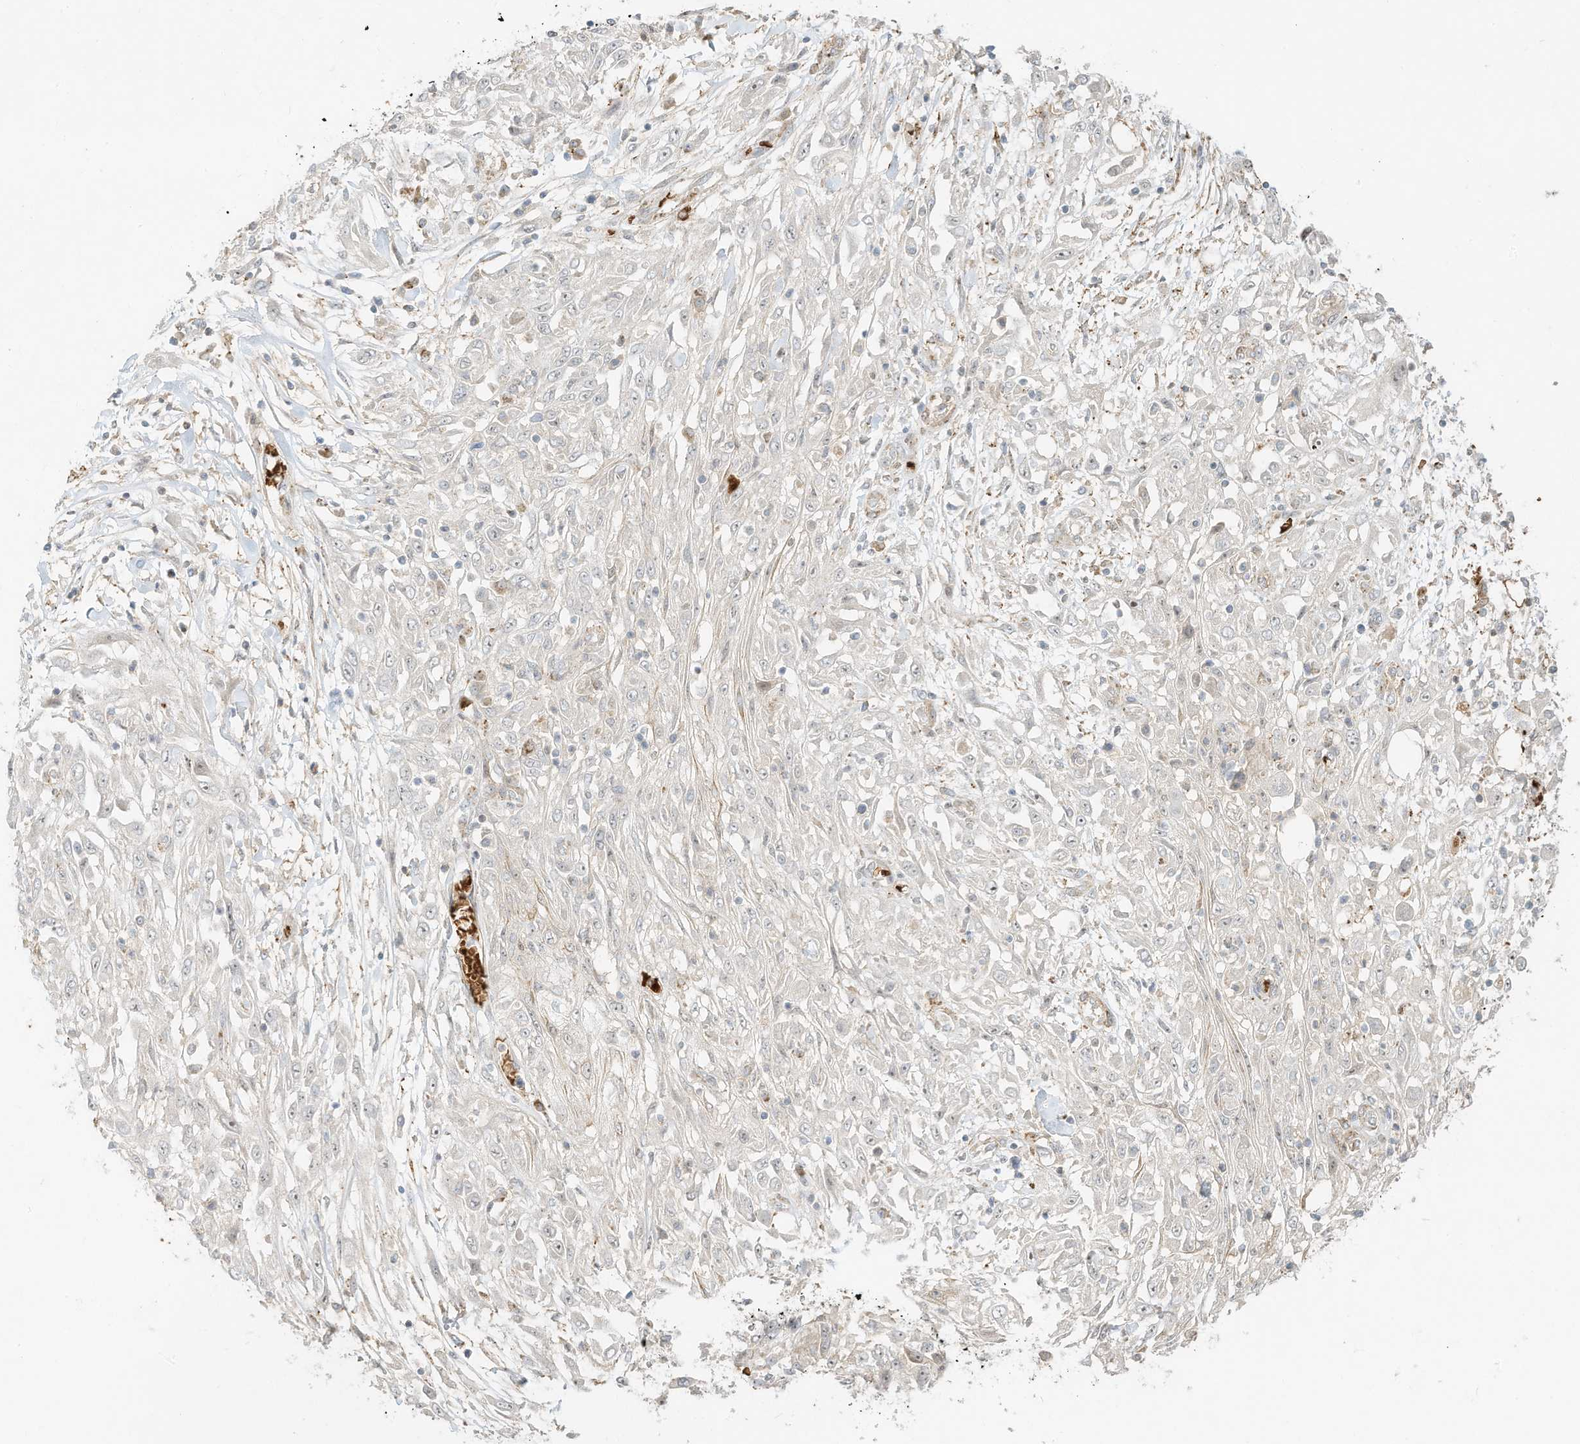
{"staining": {"intensity": "negative", "quantity": "none", "location": "none"}, "tissue": "skin cancer", "cell_type": "Tumor cells", "image_type": "cancer", "snomed": [{"axis": "morphology", "description": "Squamous cell carcinoma, NOS"}, {"axis": "morphology", "description": "Squamous cell carcinoma, metastatic, NOS"}, {"axis": "topography", "description": "Skin"}, {"axis": "topography", "description": "Lymph node"}], "caption": "High magnification brightfield microscopy of skin cancer (metastatic squamous cell carcinoma) stained with DAB (3,3'-diaminobenzidine) (brown) and counterstained with hematoxylin (blue): tumor cells show no significant staining. (DAB immunohistochemistry (IHC) visualized using brightfield microscopy, high magnification).", "gene": "OFD1", "patient": {"sex": "male", "age": 75}}